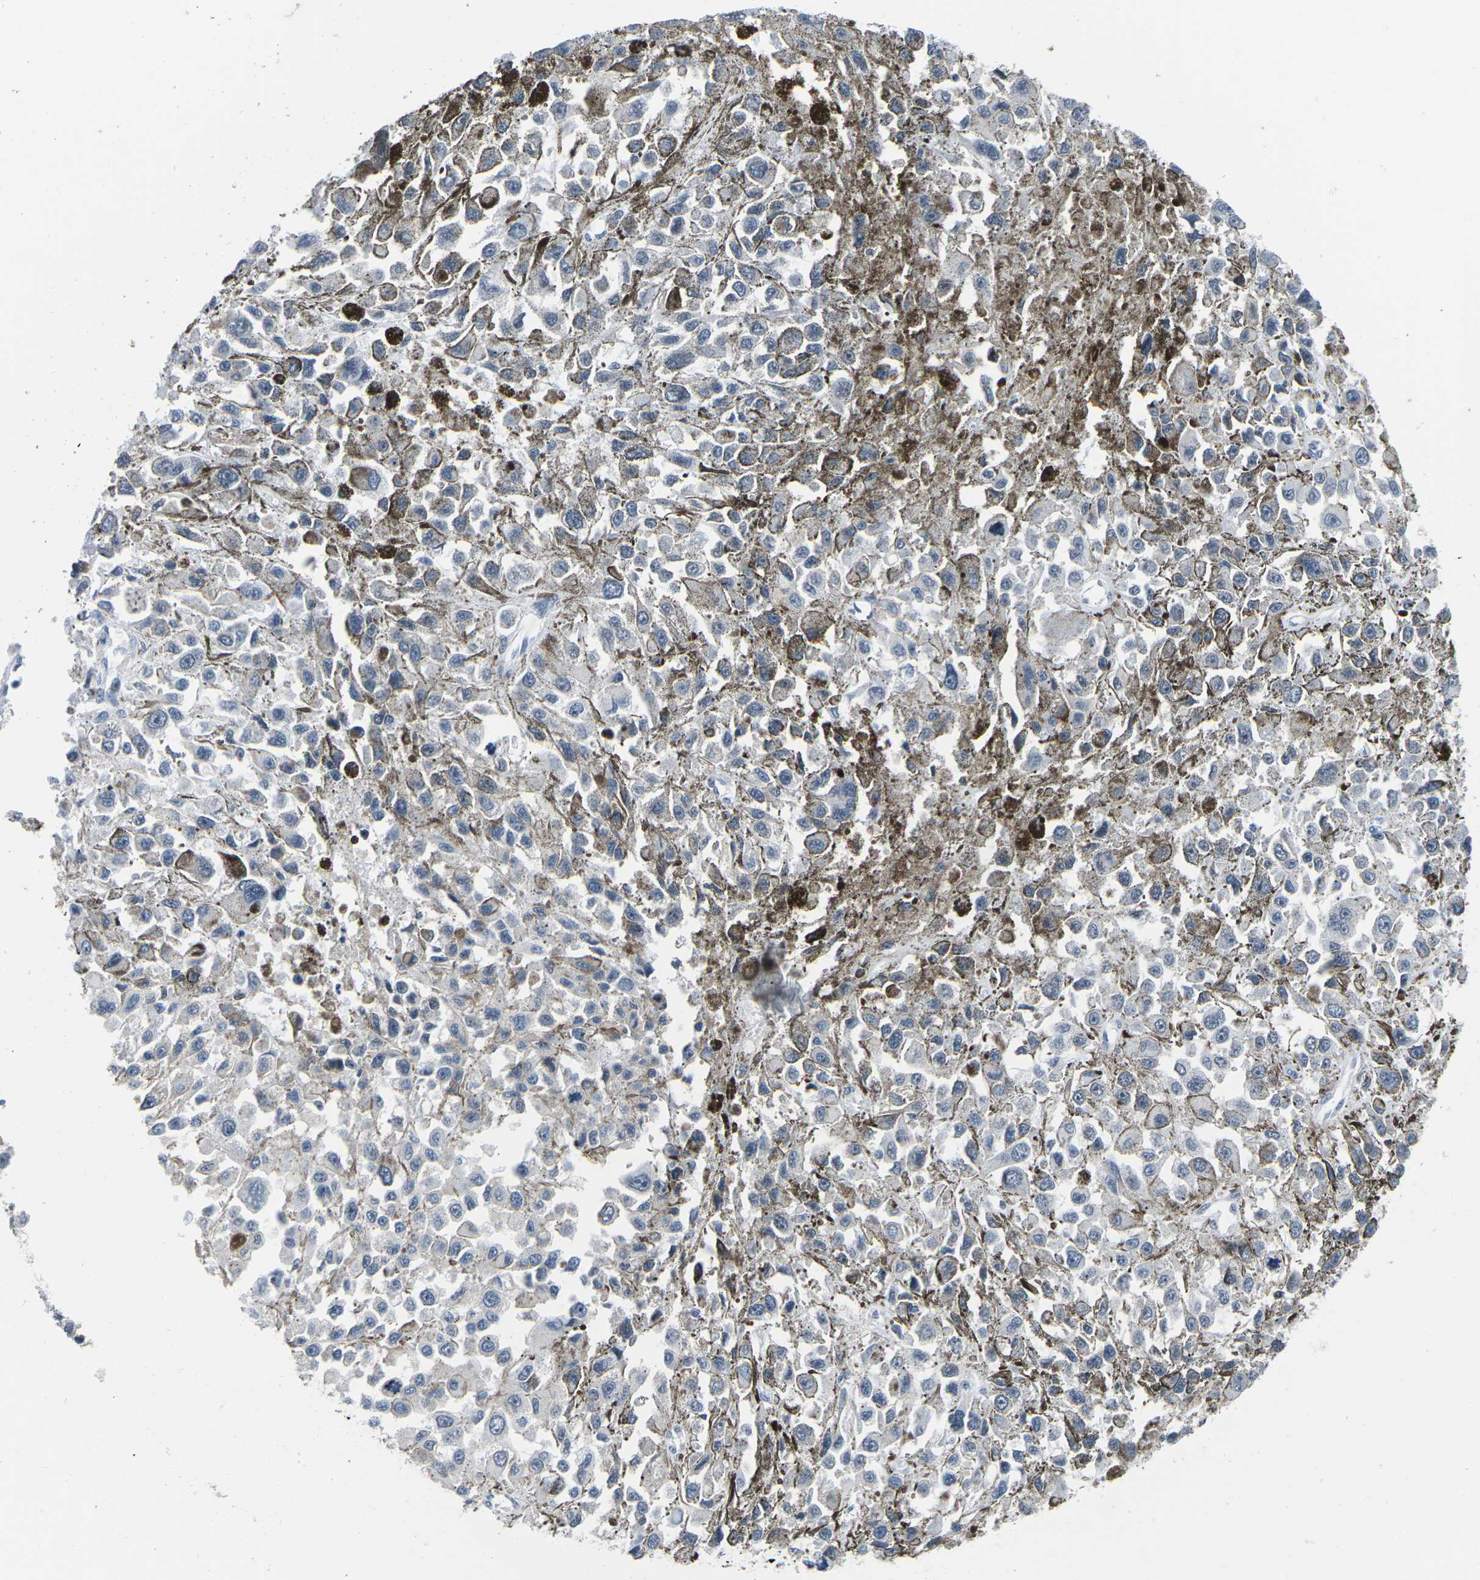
{"staining": {"intensity": "weak", "quantity": "<25%", "location": "cytoplasmic/membranous"}, "tissue": "melanoma", "cell_type": "Tumor cells", "image_type": "cancer", "snomed": [{"axis": "morphology", "description": "Malignant melanoma, Metastatic site"}, {"axis": "topography", "description": "Lymph node"}], "caption": "A micrograph of human melanoma is negative for staining in tumor cells. (DAB IHC, high magnification).", "gene": "CDC73", "patient": {"sex": "male", "age": 59}}